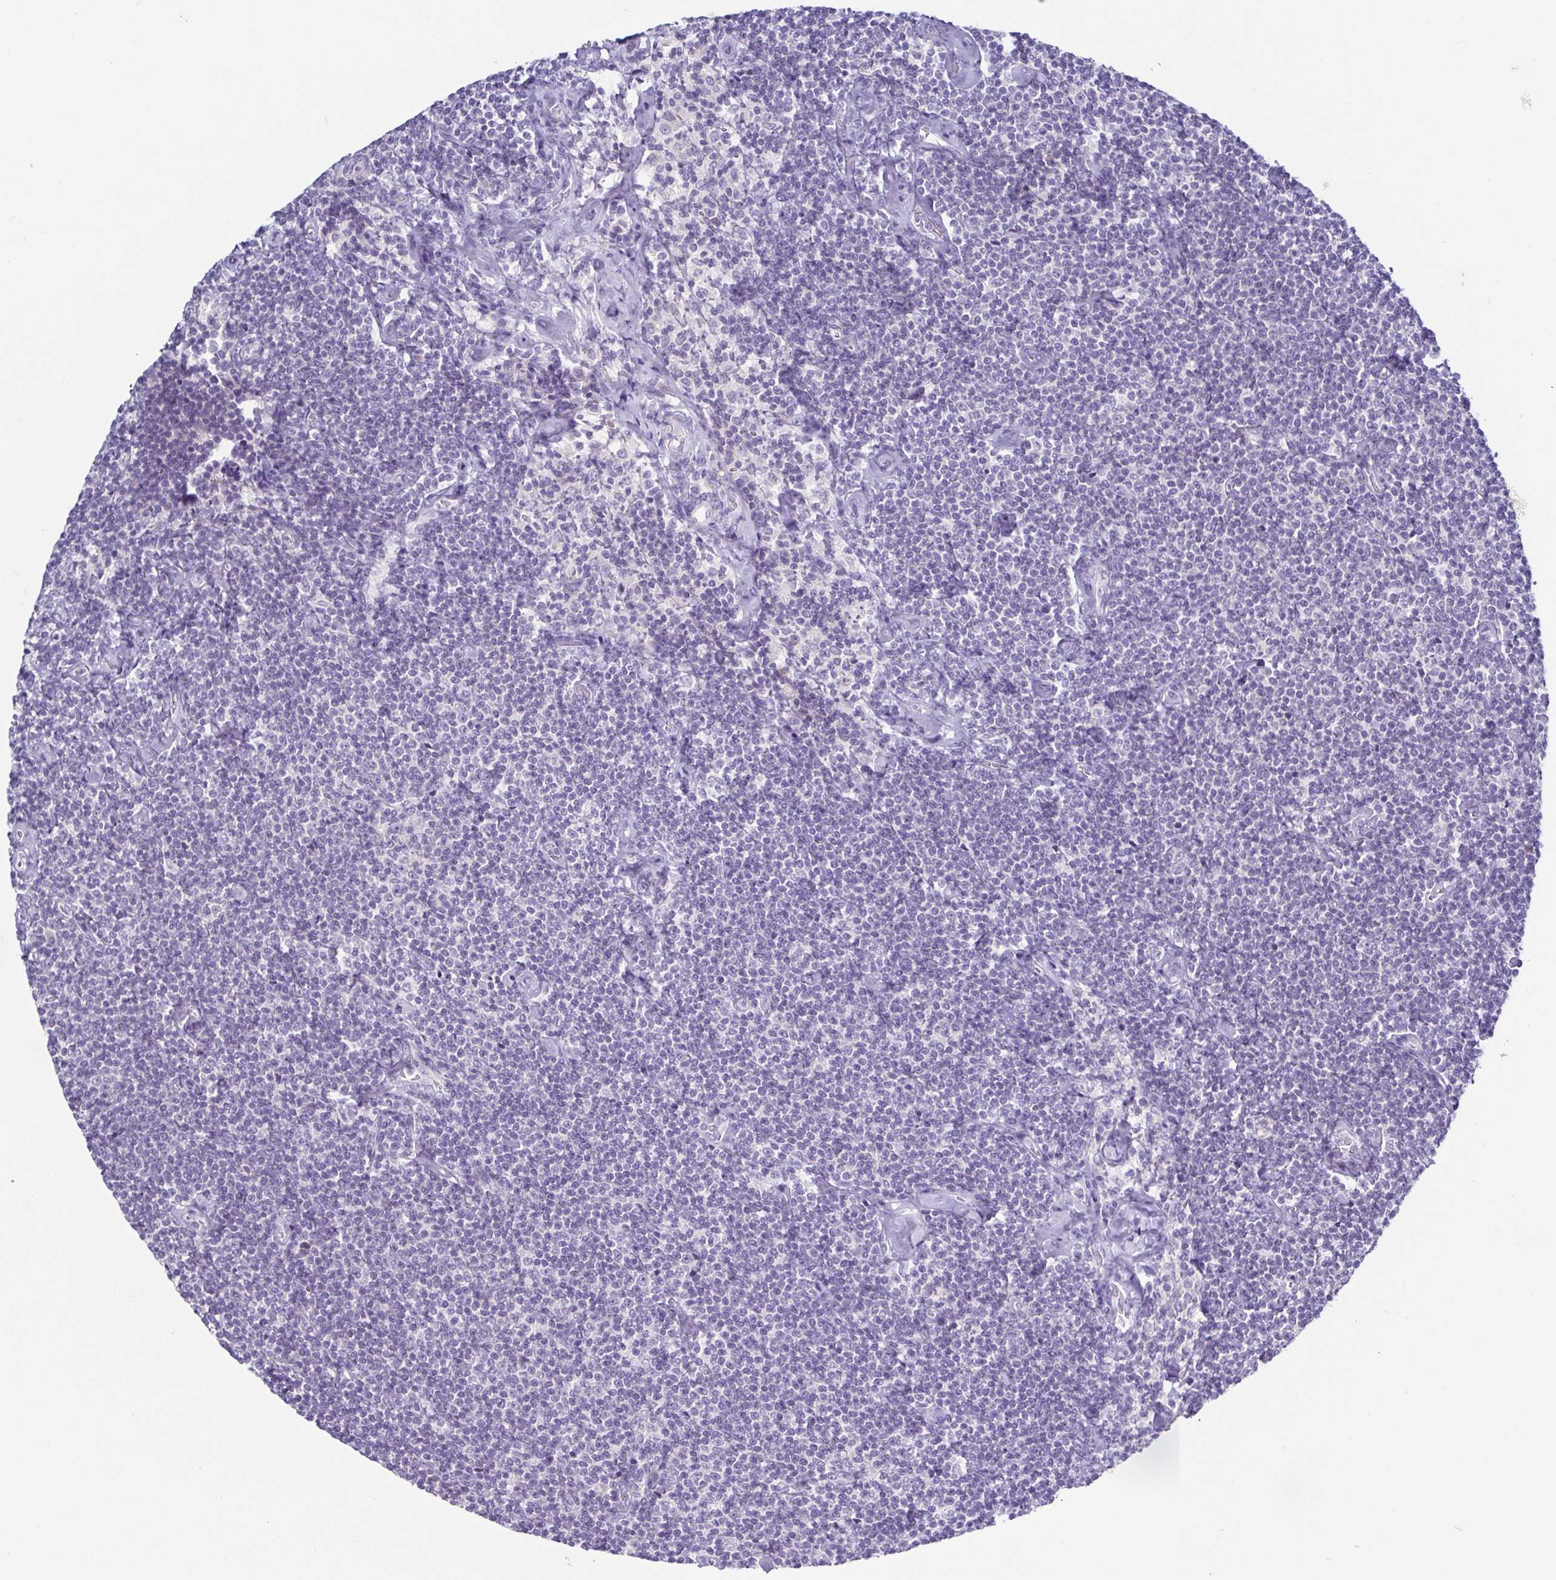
{"staining": {"intensity": "negative", "quantity": "none", "location": "none"}, "tissue": "lymphoma", "cell_type": "Tumor cells", "image_type": "cancer", "snomed": [{"axis": "morphology", "description": "Malignant lymphoma, non-Hodgkin's type, Low grade"}, {"axis": "topography", "description": "Lymph node"}], "caption": "Tumor cells are negative for brown protein staining in low-grade malignant lymphoma, non-Hodgkin's type. (Immunohistochemistry (ihc), brightfield microscopy, high magnification).", "gene": "RDH11", "patient": {"sex": "male", "age": 81}}